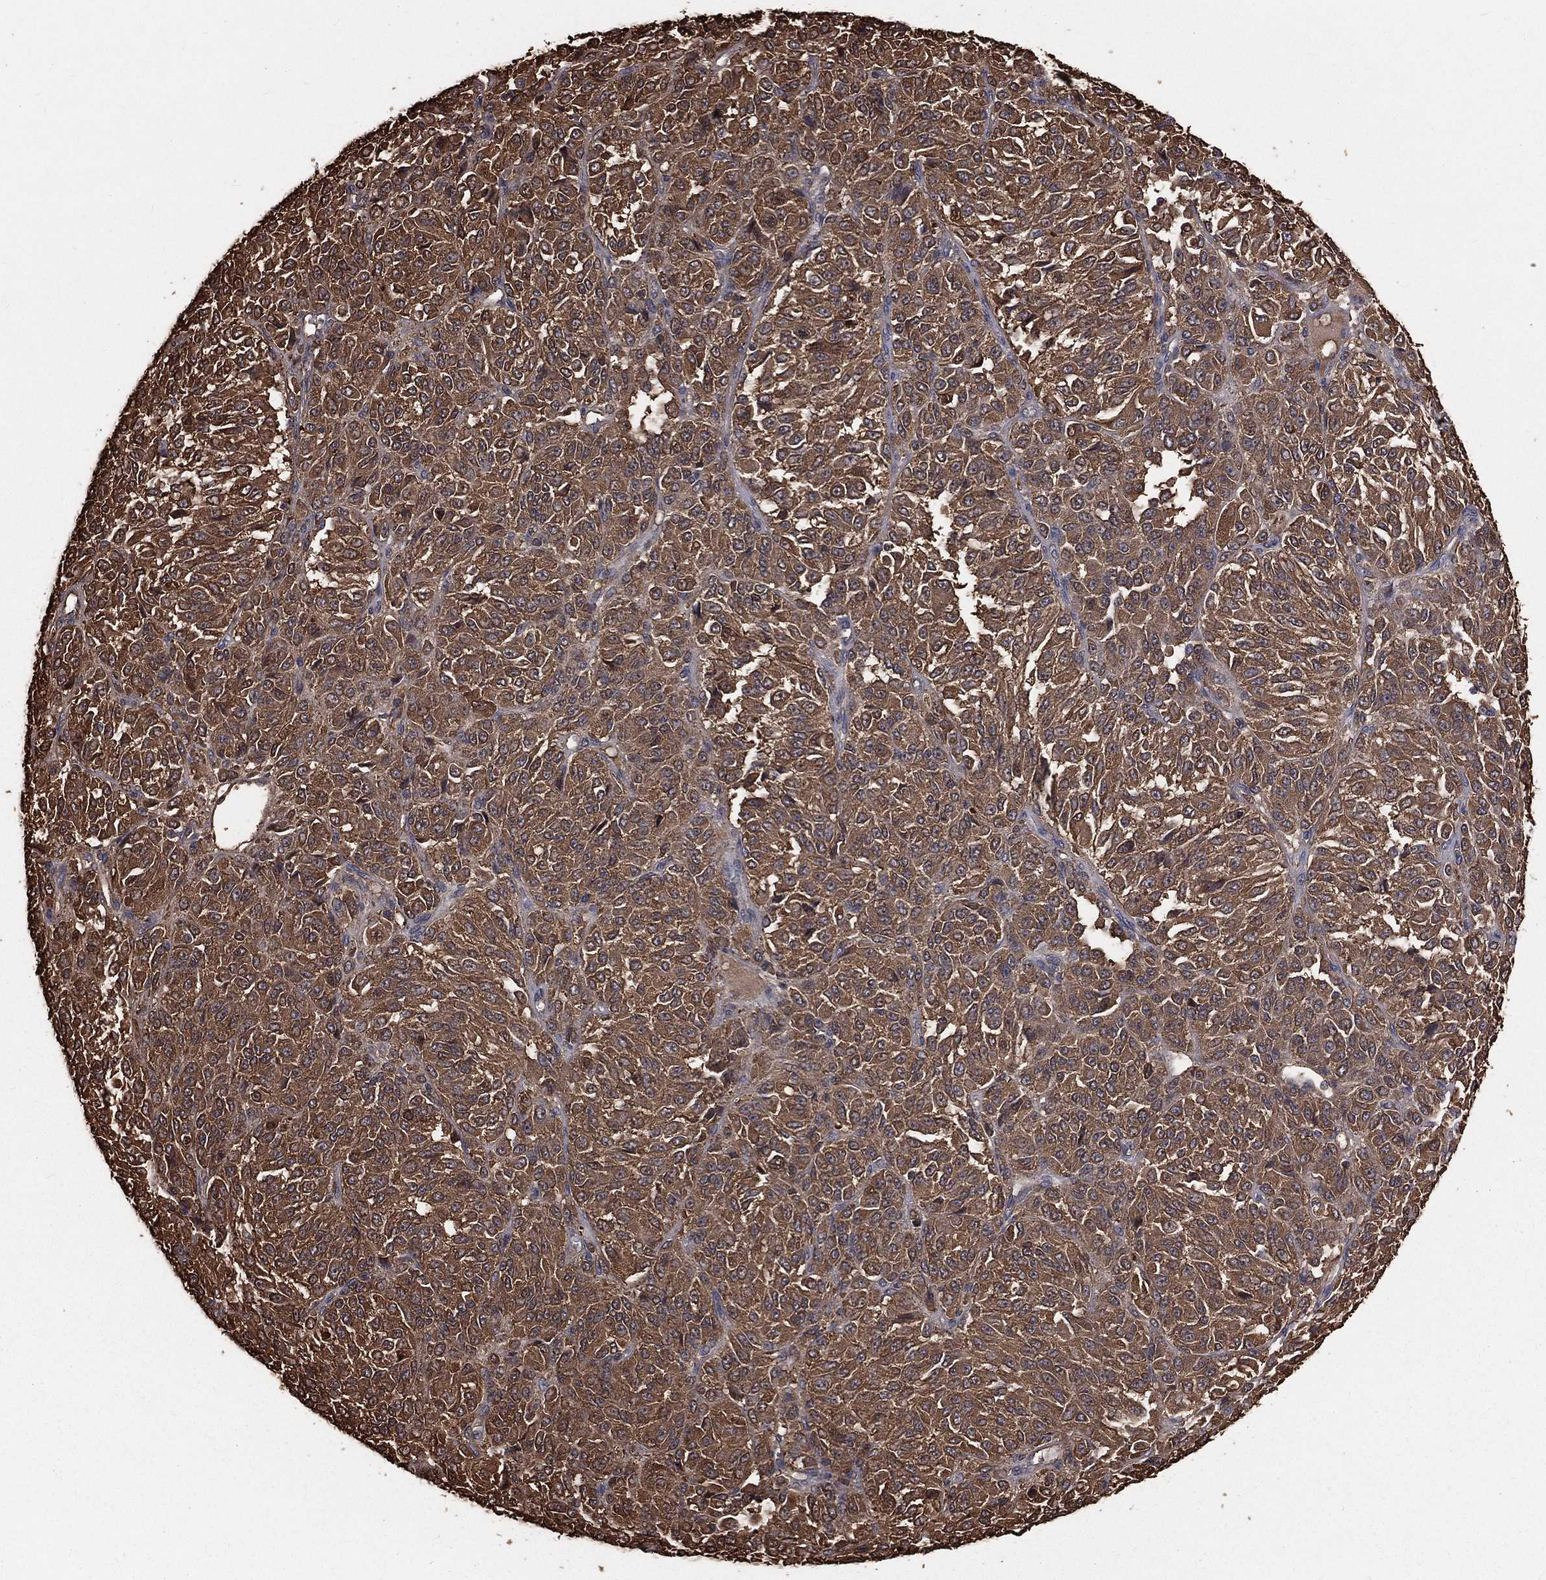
{"staining": {"intensity": "moderate", "quantity": ">75%", "location": "cytoplasmic/membranous"}, "tissue": "melanoma", "cell_type": "Tumor cells", "image_type": "cancer", "snomed": [{"axis": "morphology", "description": "Malignant melanoma, Metastatic site"}, {"axis": "topography", "description": "Brain"}], "caption": "Human malignant melanoma (metastatic site) stained with a brown dye demonstrates moderate cytoplasmic/membranous positive positivity in approximately >75% of tumor cells.", "gene": "TBC1D2", "patient": {"sex": "female", "age": 56}}